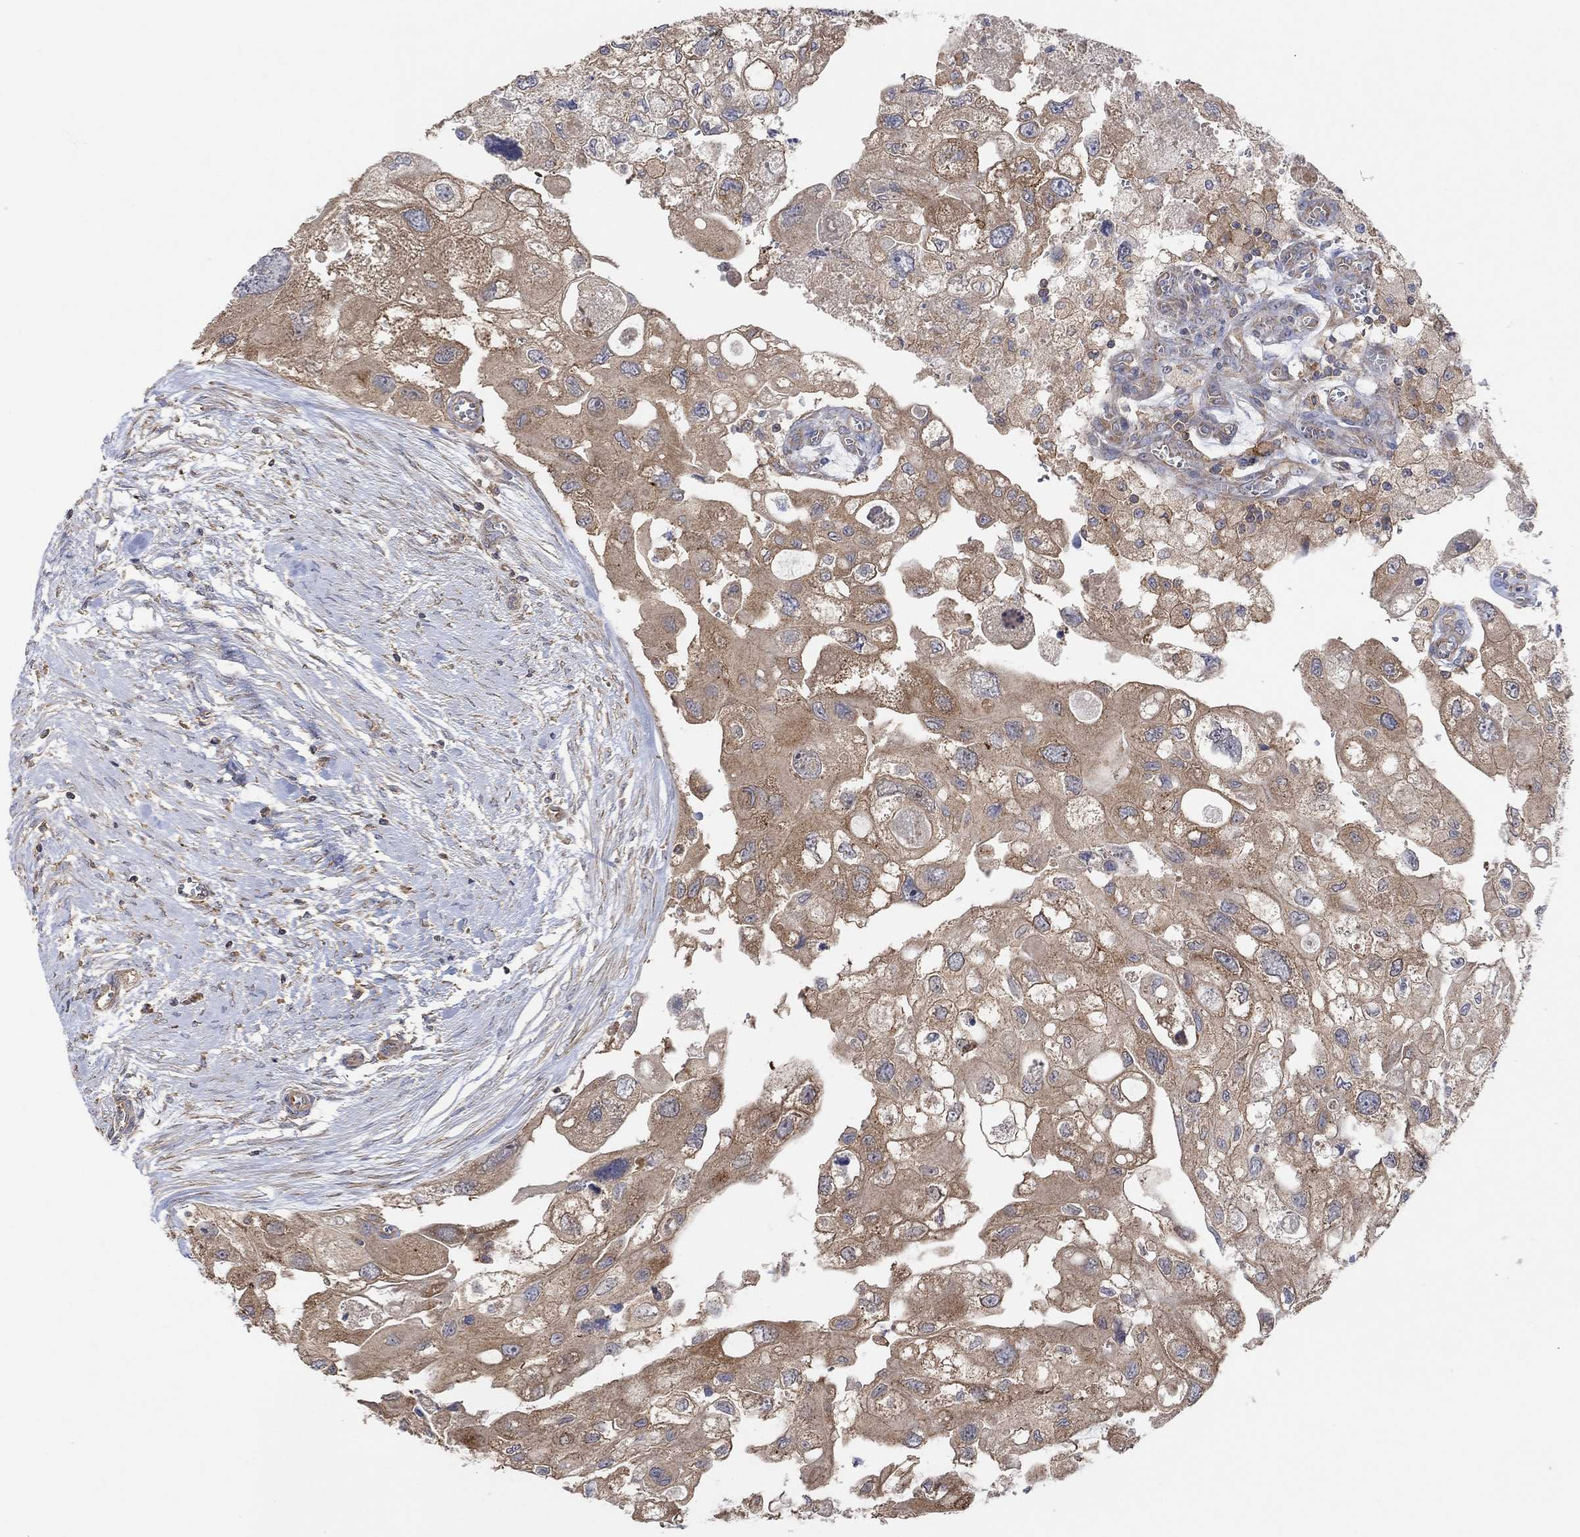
{"staining": {"intensity": "weak", "quantity": ">75%", "location": "cytoplasmic/membranous"}, "tissue": "urothelial cancer", "cell_type": "Tumor cells", "image_type": "cancer", "snomed": [{"axis": "morphology", "description": "Urothelial carcinoma, High grade"}, {"axis": "topography", "description": "Urinary bladder"}], "caption": "Weak cytoplasmic/membranous staining is present in about >75% of tumor cells in urothelial carcinoma (high-grade).", "gene": "BLOC1S3", "patient": {"sex": "male", "age": 59}}